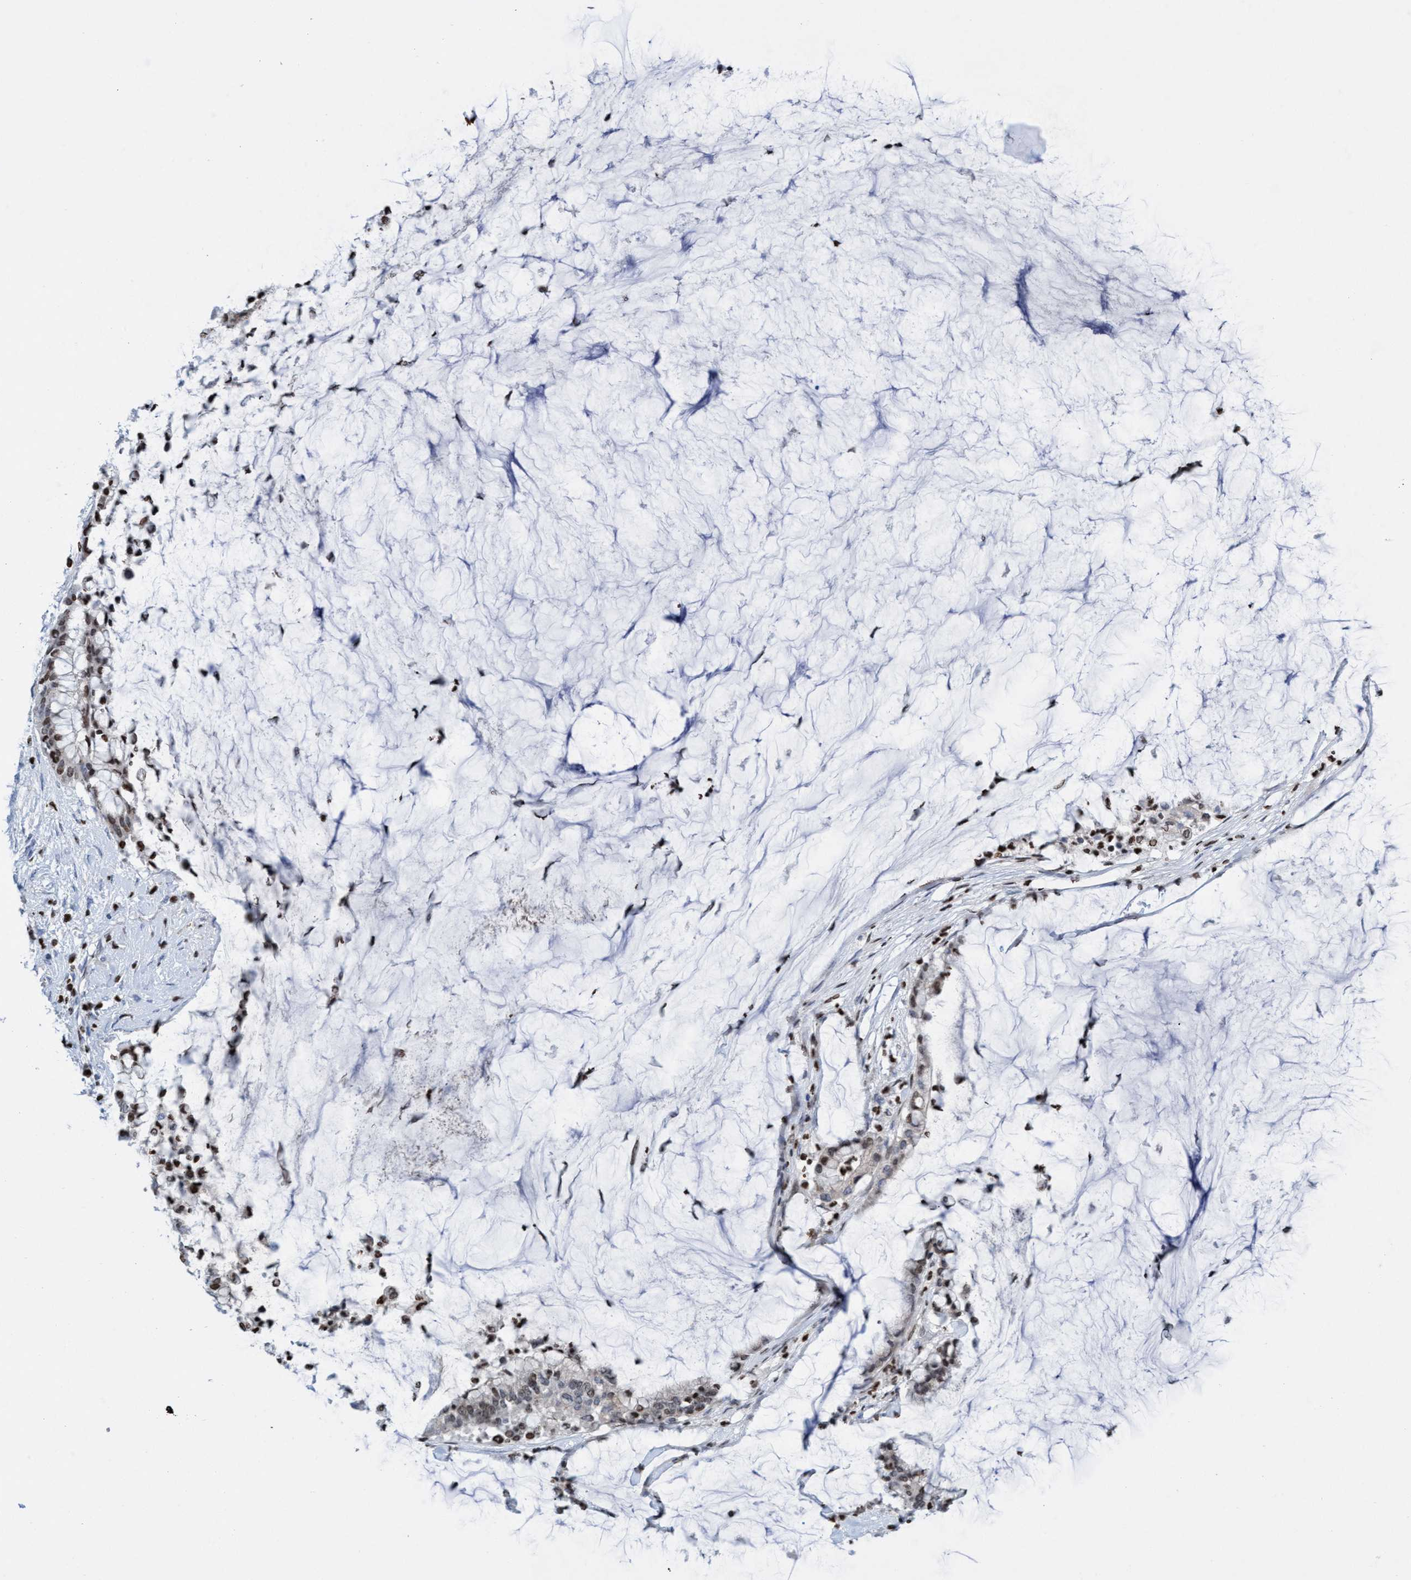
{"staining": {"intensity": "weak", "quantity": "25%-75%", "location": "nuclear"}, "tissue": "pancreatic cancer", "cell_type": "Tumor cells", "image_type": "cancer", "snomed": [{"axis": "morphology", "description": "Adenocarcinoma, NOS"}, {"axis": "topography", "description": "Pancreas"}], "caption": "Tumor cells display weak nuclear expression in about 25%-75% of cells in pancreatic cancer.", "gene": "CBX2", "patient": {"sex": "male", "age": 41}}